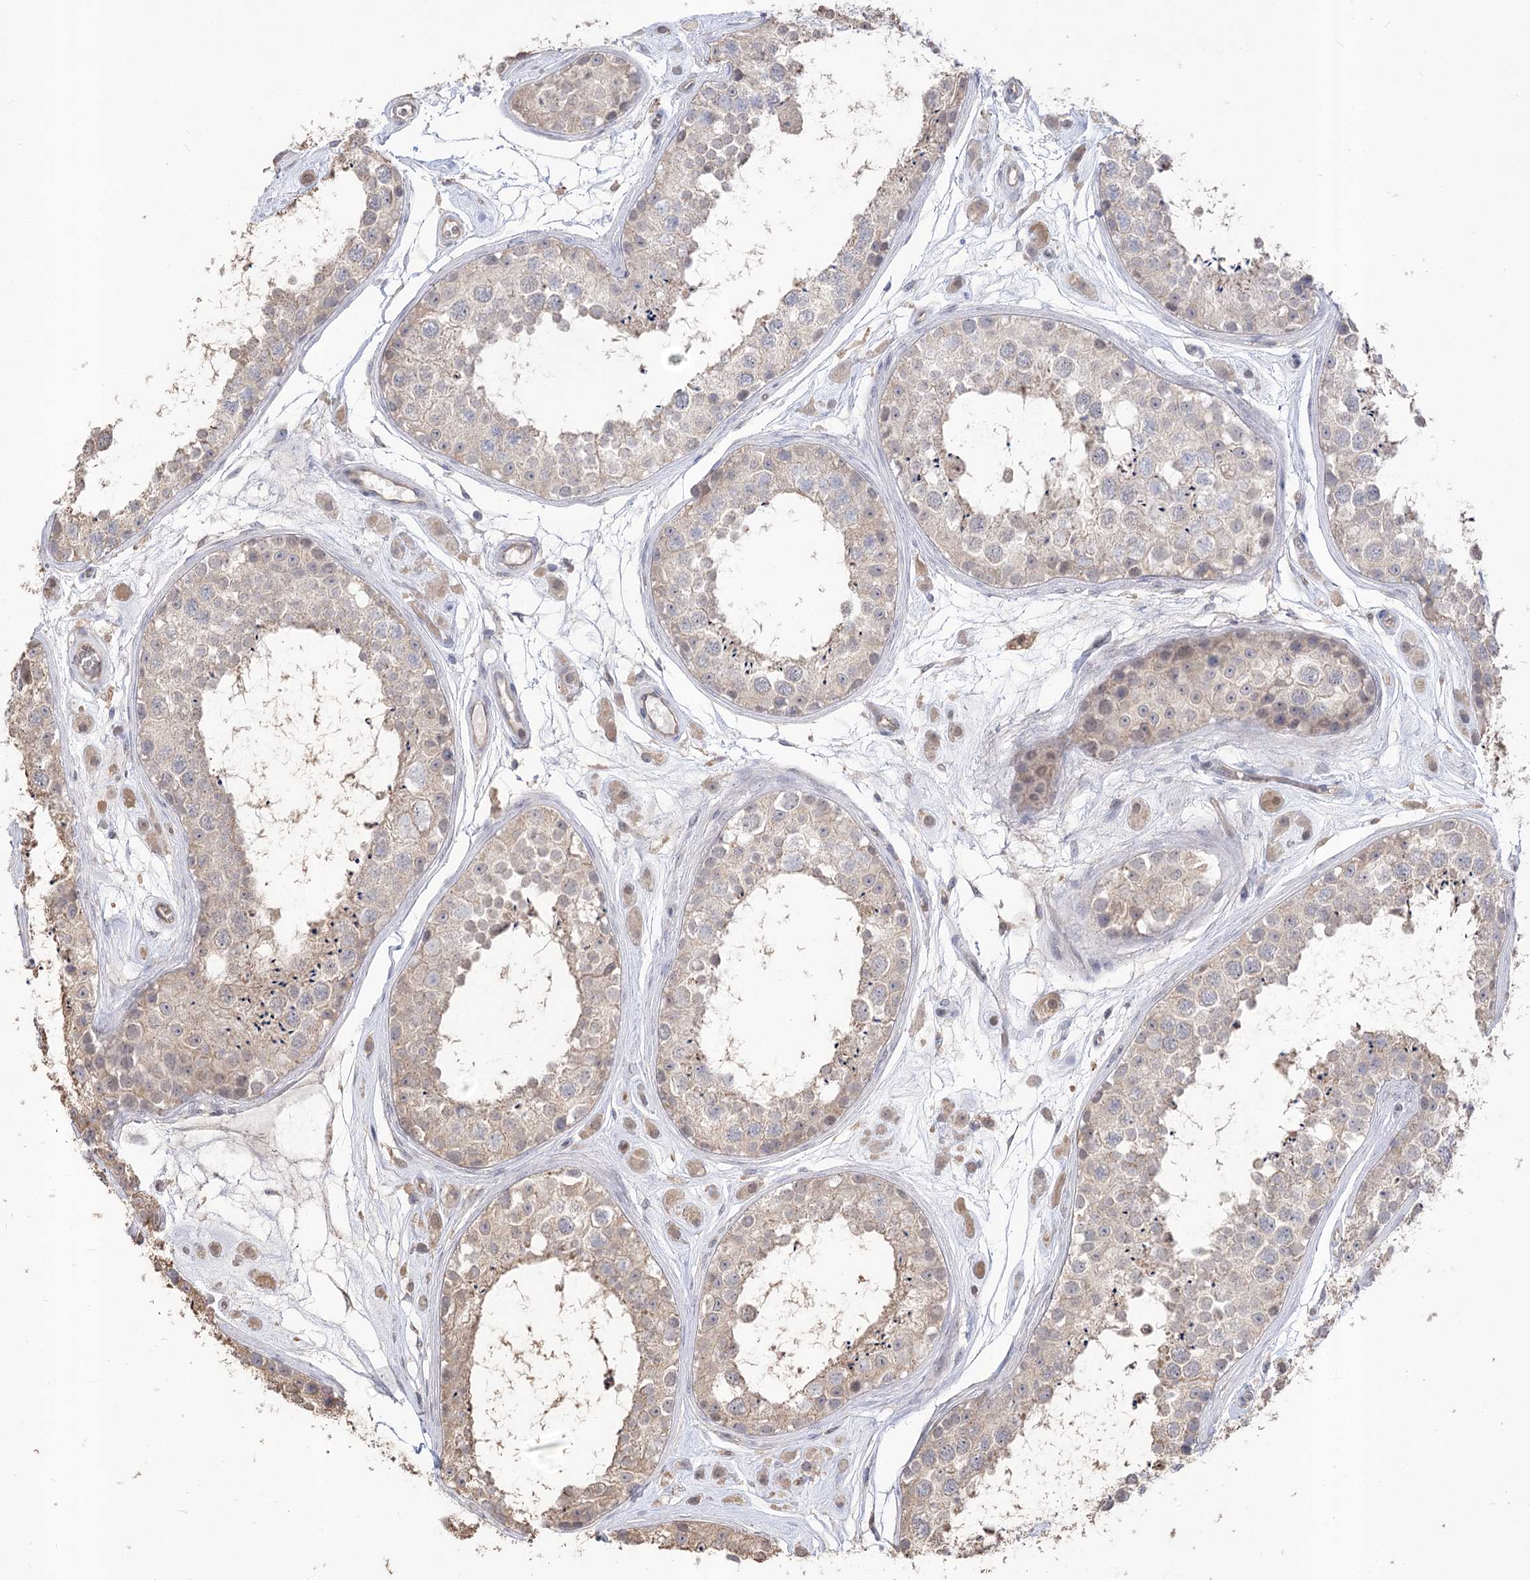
{"staining": {"intensity": "weak", "quantity": "25%-75%", "location": "cytoplasmic/membranous"}, "tissue": "testis", "cell_type": "Cells in seminiferous ducts", "image_type": "normal", "snomed": [{"axis": "morphology", "description": "Normal tissue, NOS"}, {"axis": "topography", "description": "Testis"}], "caption": "DAB (3,3'-diaminobenzidine) immunohistochemical staining of unremarkable human testis displays weak cytoplasmic/membranous protein staining in about 25%-75% of cells in seminiferous ducts.", "gene": "R3HDM2", "patient": {"sex": "male", "age": 25}}